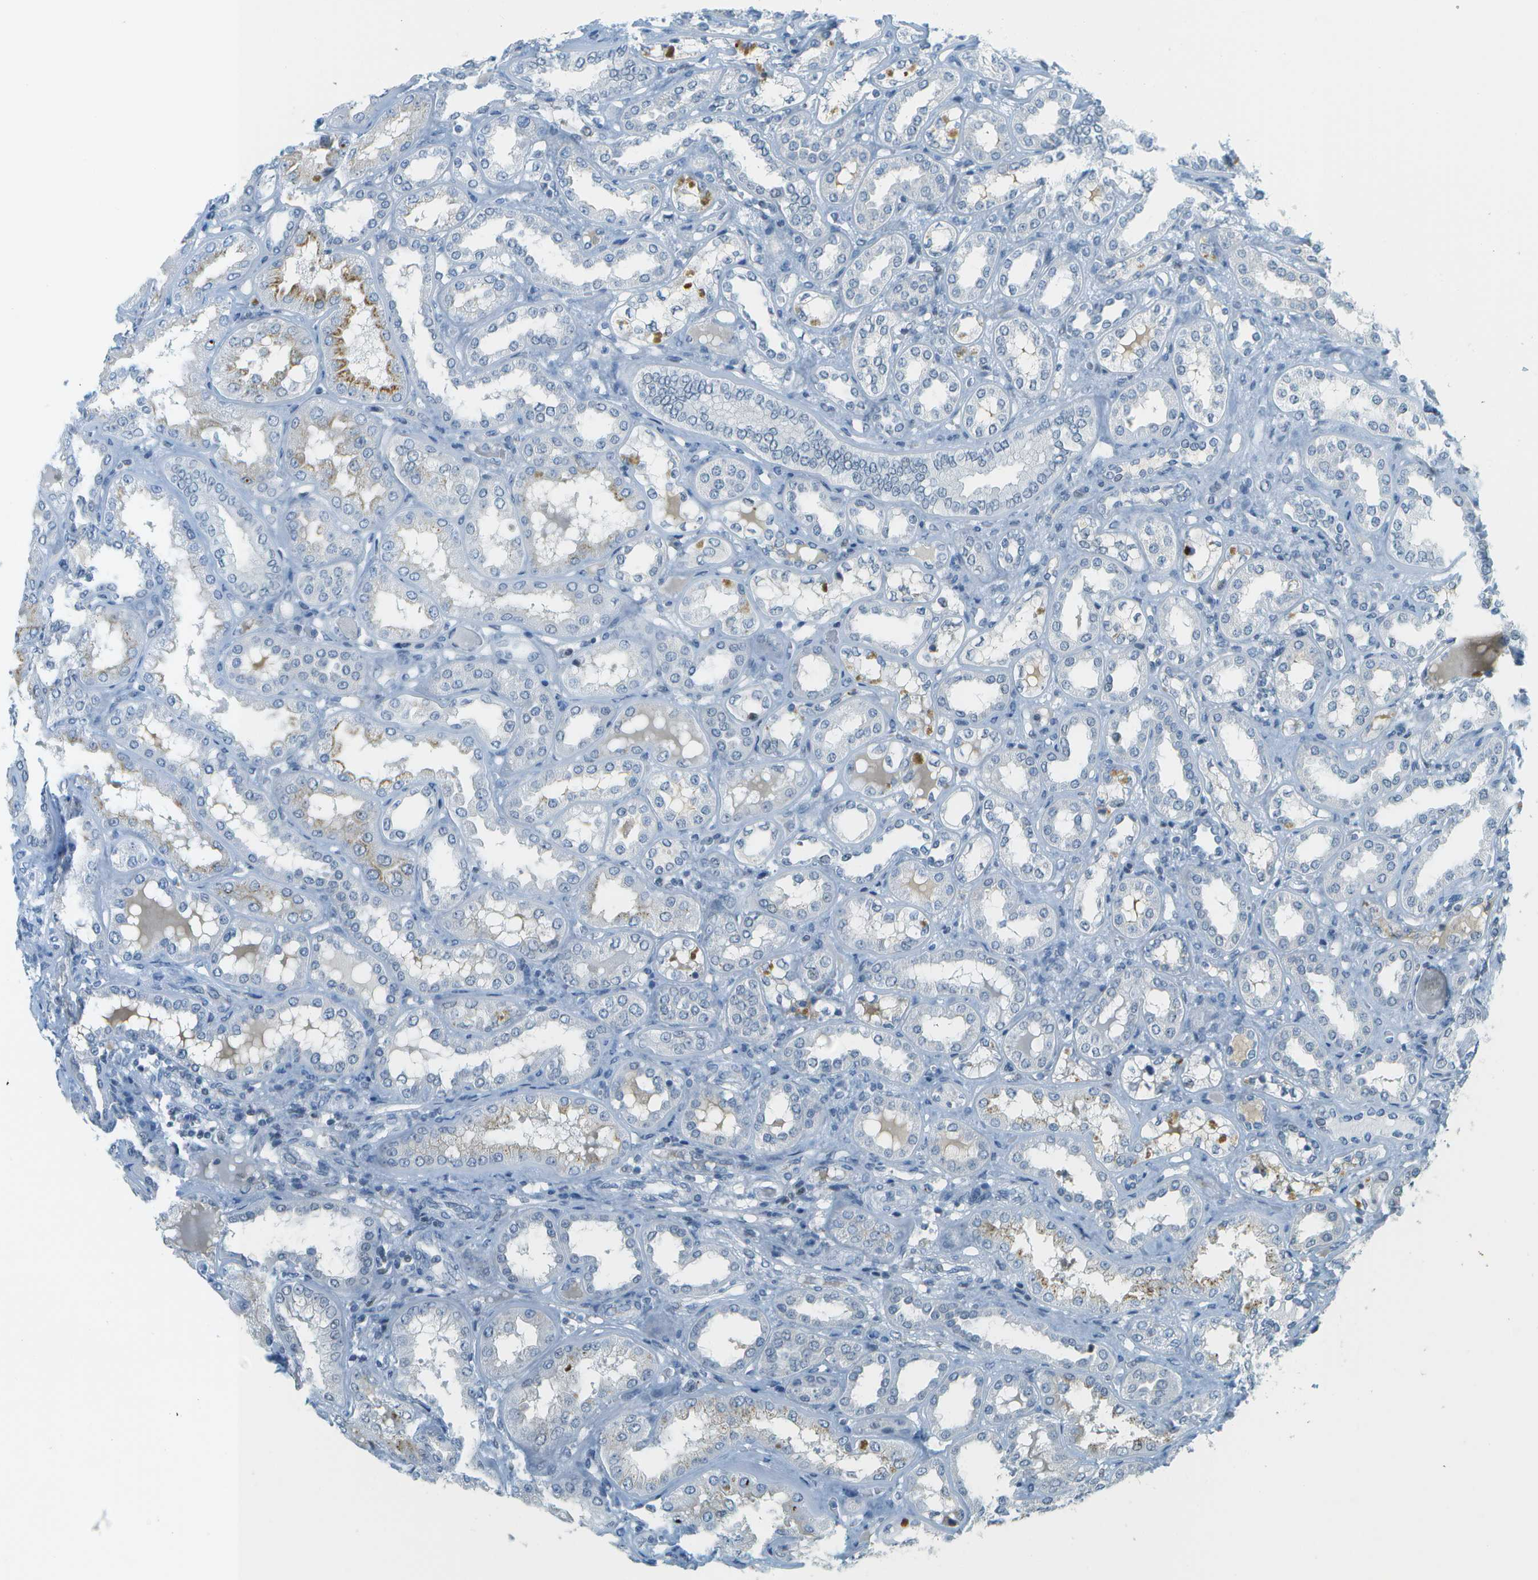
{"staining": {"intensity": "negative", "quantity": "none", "location": "none"}, "tissue": "kidney", "cell_type": "Cells in glomeruli", "image_type": "normal", "snomed": [{"axis": "morphology", "description": "Normal tissue, NOS"}, {"axis": "topography", "description": "Kidney"}], "caption": "Immunohistochemistry (IHC) of normal kidney exhibits no expression in cells in glomeruli.", "gene": "NEK11", "patient": {"sex": "female", "age": 56}}